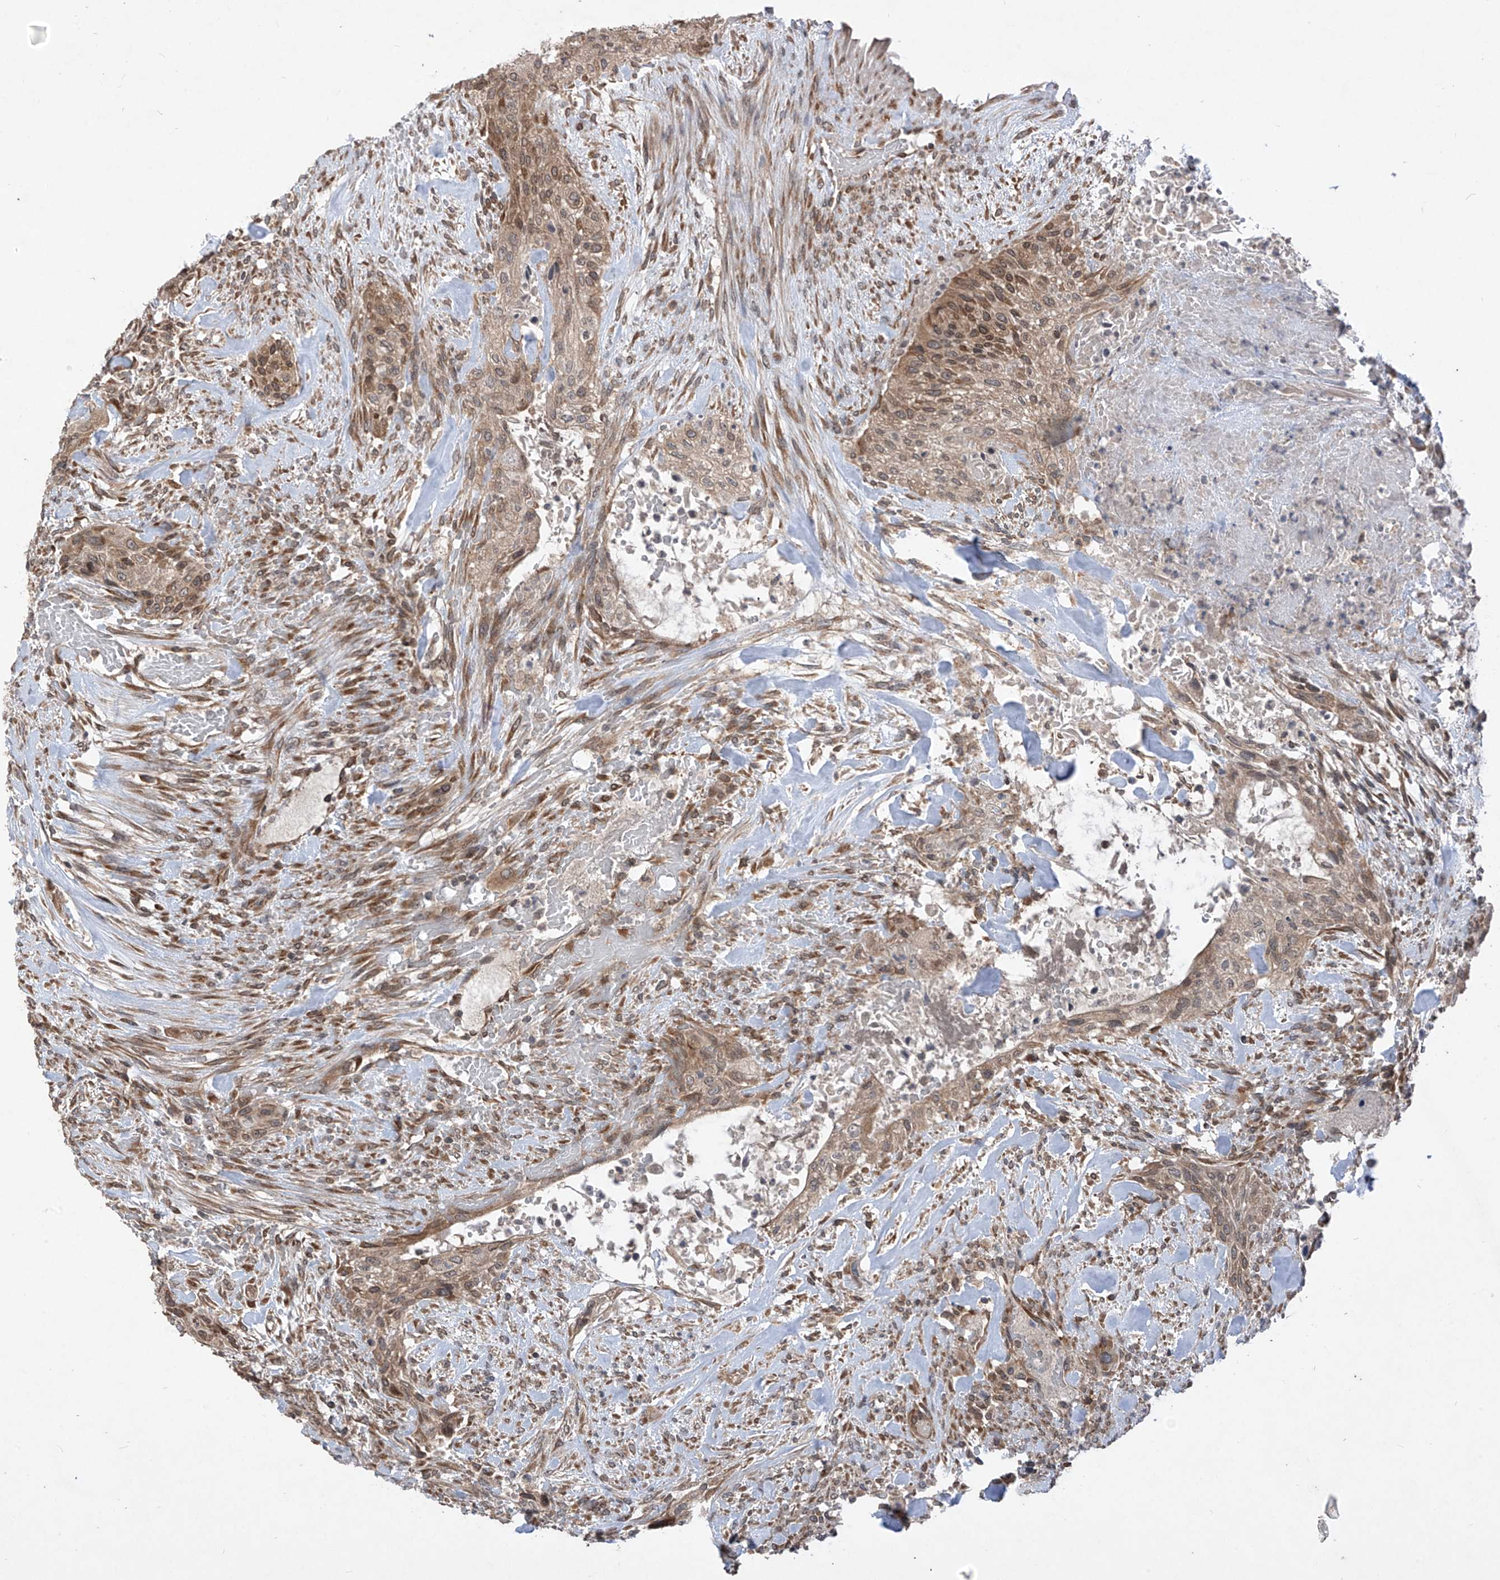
{"staining": {"intensity": "moderate", "quantity": ">75%", "location": "cytoplasmic/membranous"}, "tissue": "urothelial cancer", "cell_type": "Tumor cells", "image_type": "cancer", "snomed": [{"axis": "morphology", "description": "Urothelial carcinoma, High grade"}, {"axis": "topography", "description": "Urinary bladder"}], "caption": "High-grade urothelial carcinoma stained with a brown dye reveals moderate cytoplasmic/membranous positive expression in approximately >75% of tumor cells.", "gene": "RPL34", "patient": {"sex": "male", "age": 35}}